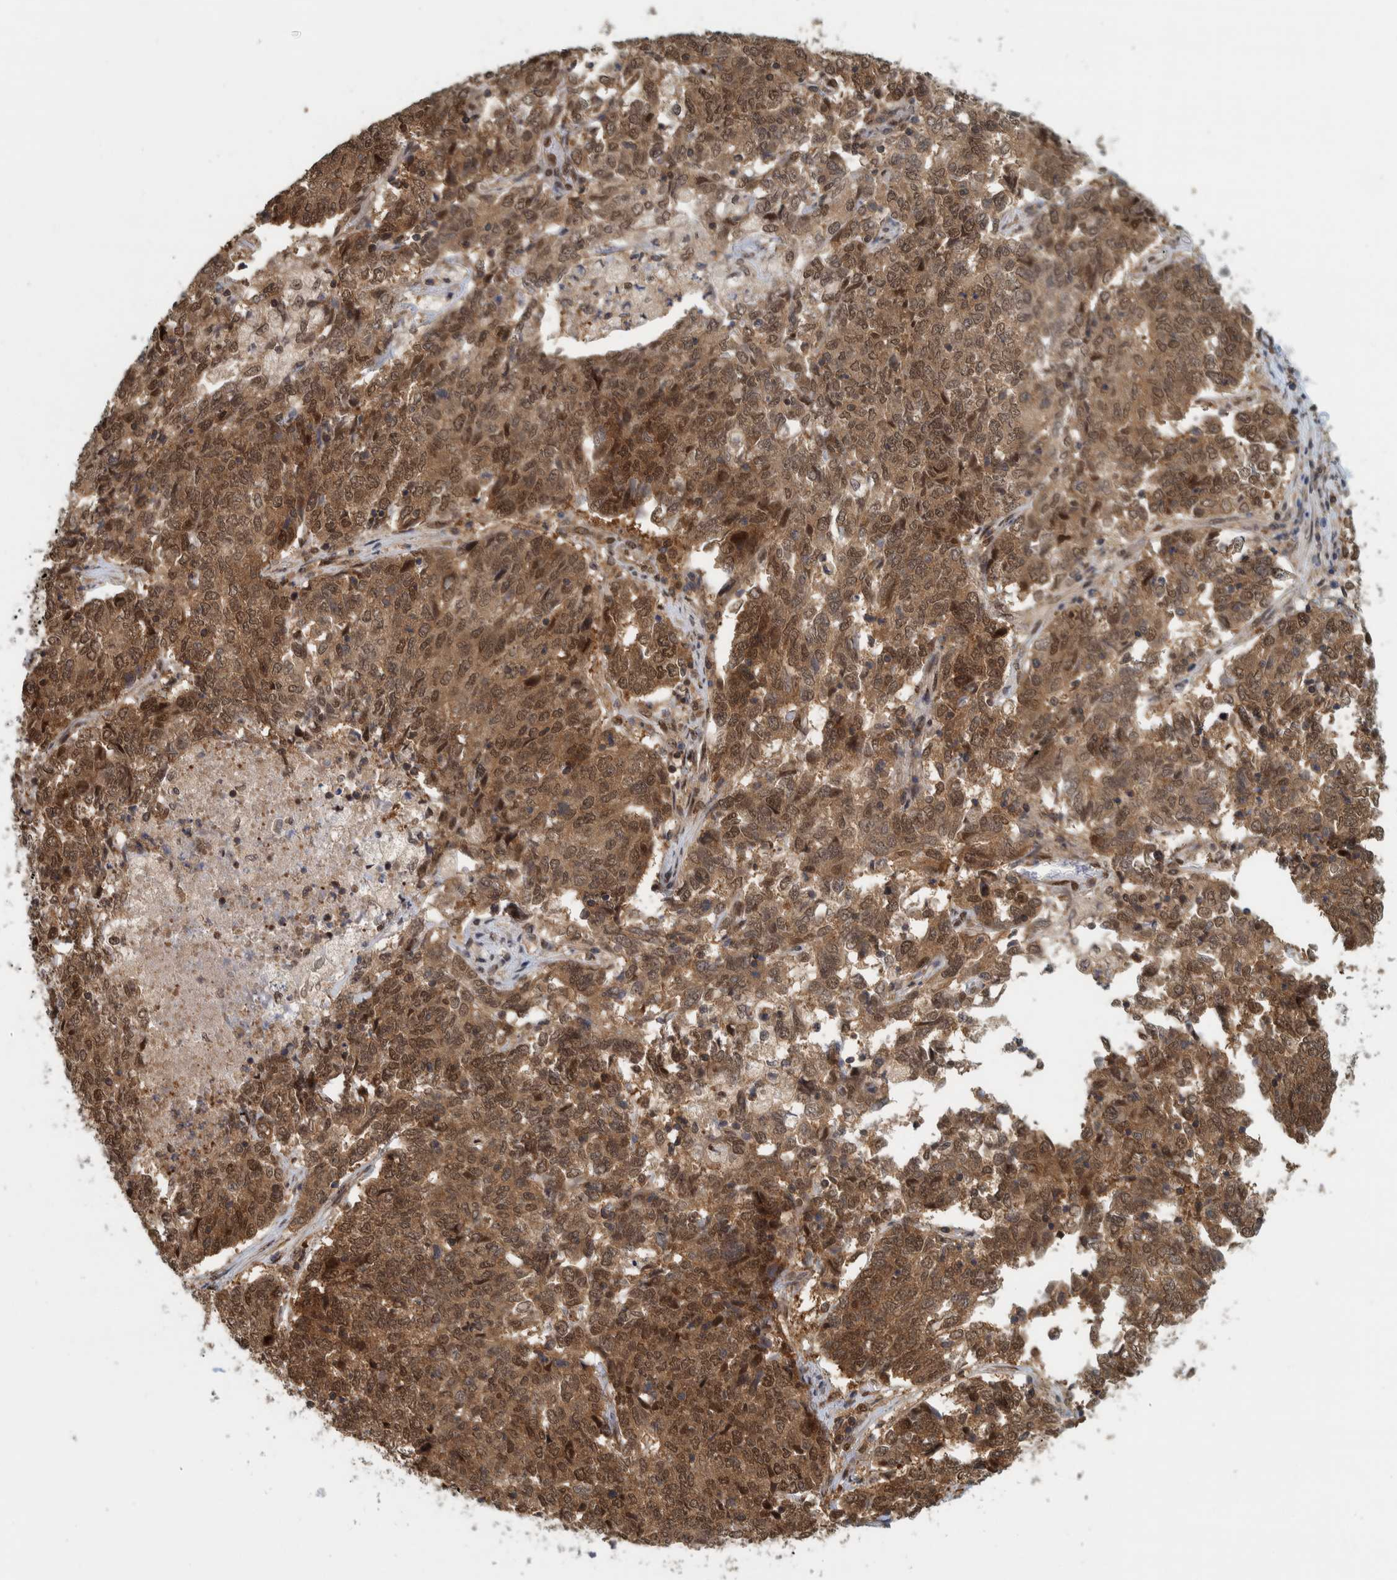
{"staining": {"intensity": "strong", "quantity": ">75%", "location": "cytoplasmic/membranous,nuclear"}, "tissue": "endometrial cancer", "cell_type": "Tumor cells", "image_type": "cancer", "snomed": [{"axis": "morphology", "description": "Adenocarcinoma, NOS"}, {"axis": "topography", "description": "Endometrium"}], "caption": "Immunohistochemistry (IHC) photomicrograph of neoplastic tissue: endometrial cancer stained using immunohistochemistry exhibits high levels of strong protein expression localized specifically in the cytoplasmic/membranous and nuclear of tumor cells, appearing as a cytoplasmic/membranous and nuclear brown color.", "gene": "COPS3", "patient": {"sex": "female", "age": 80}}